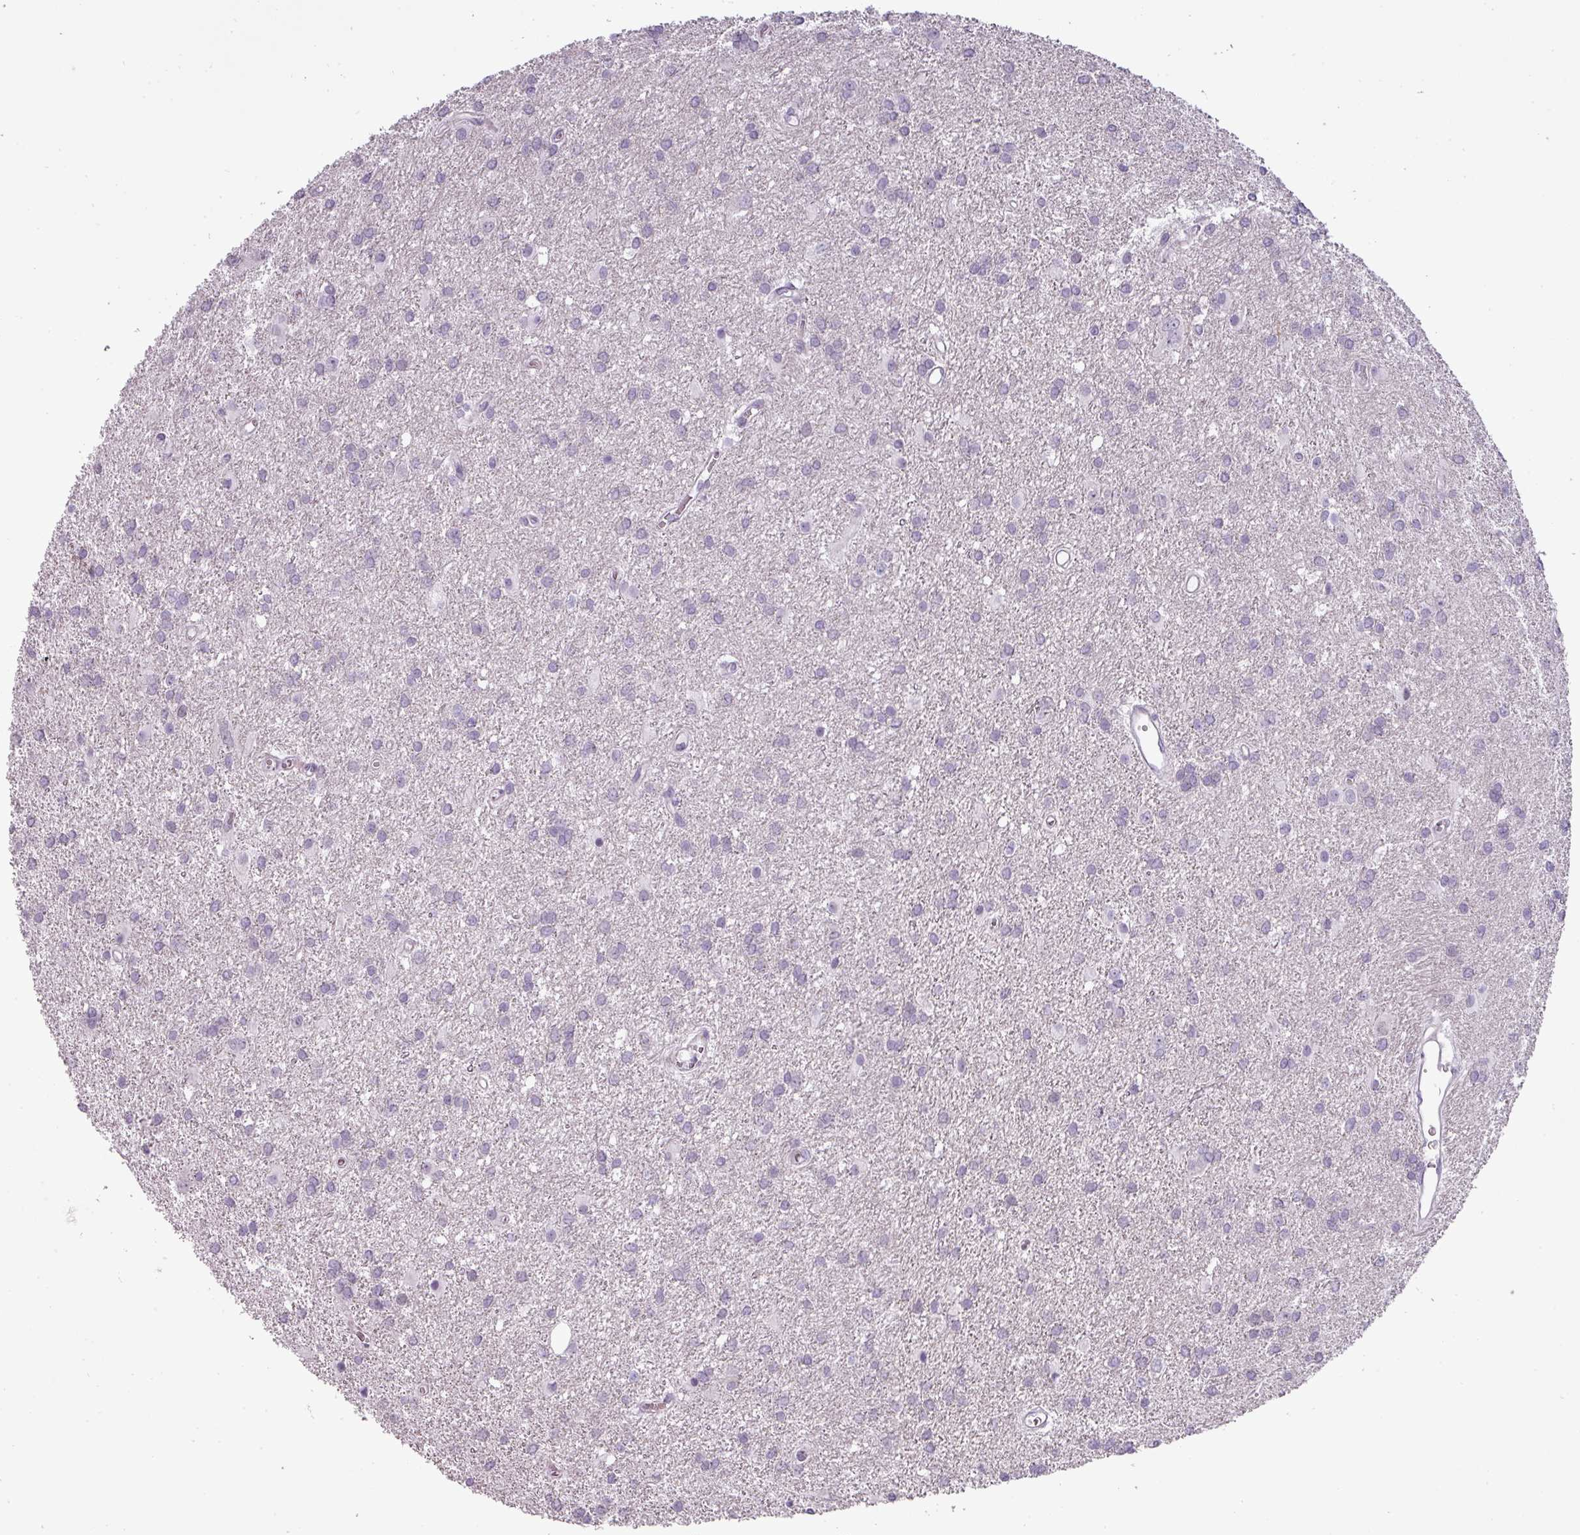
{"staining": {"intensity": "negative", "quantity": "none", "location": "none"}, "tissue": "glioma", "cell_type": "Tumor cells", "image_type": "cancer", "snomed": [{"axis": "morphology", "description": "Glioma, malignant, High grade"}, {"axis": "topography", "description": "Brain"}], "caption": "Tumor cells show no significant staining in high-grade glioma (malignant).", "gene": "CHRDL1", "patient": {"sex": "female", "age": 50}}